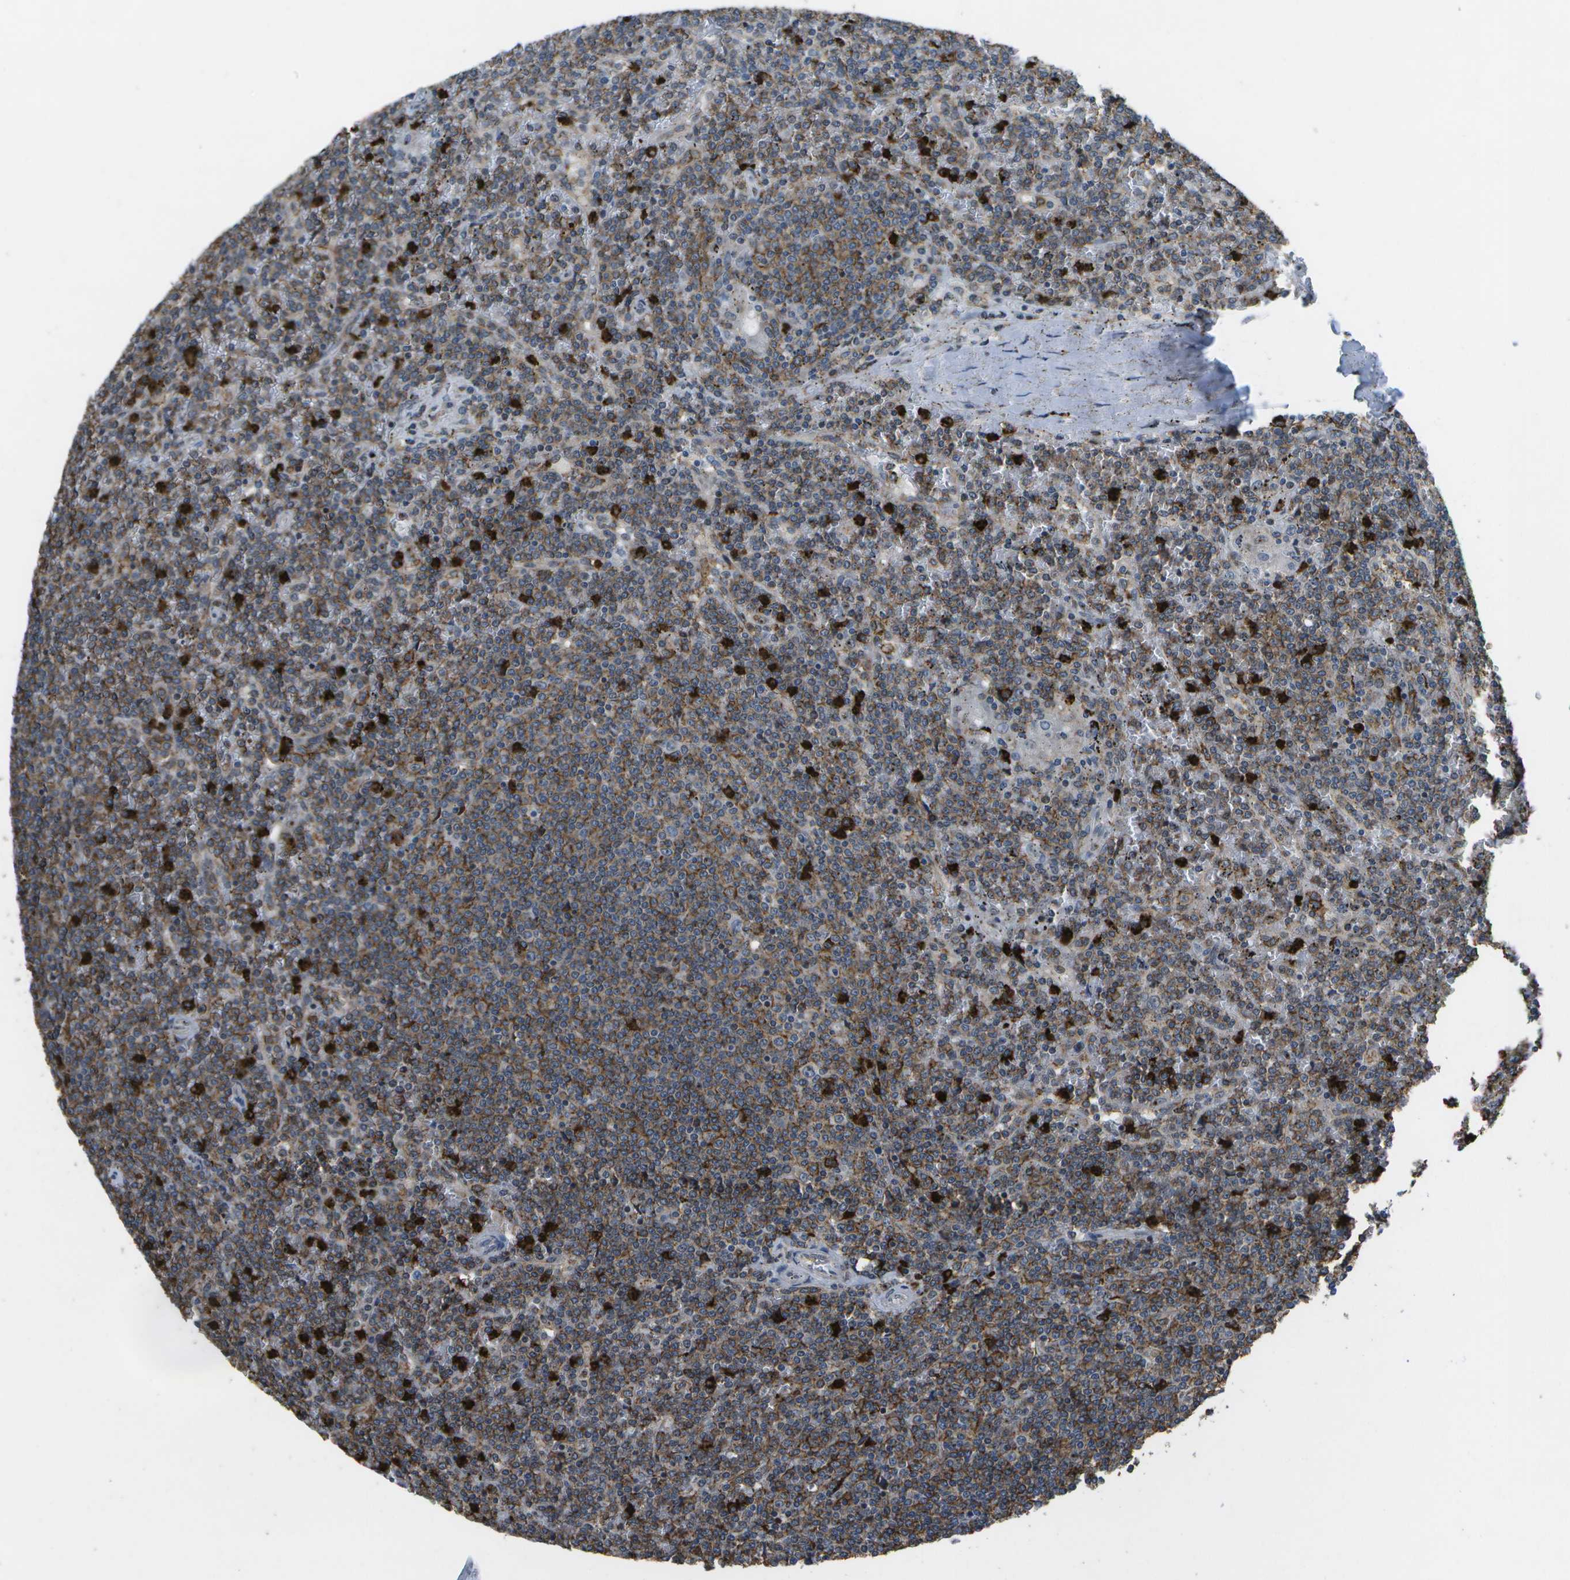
{"staining": {"intensity": "moderate", "quantity": "25%-75%", "location": "cytoplasmic/membranous"}, "tissue": "lymphoma", "cell_type": "Tumor cells", "image_type": "cancer", "snomed": [{"axis": "morphology", "description": "Malignant lymphoma, non-Hodgkin's type, Low grade"}, {"axis": "topography", "description": "Spleen"}], "caption": "A high-resolution photomicrograph shows immunohistochemistry staining of malignant lymphoma, non-Hodgkin's type (low-grade), which demonstrates moderate cytoplasmic/membranous positivity in approximately 25%-75% of tumor cells.", "gene": "GALNT15", "patient": {"sex": "female", "age": 19}}